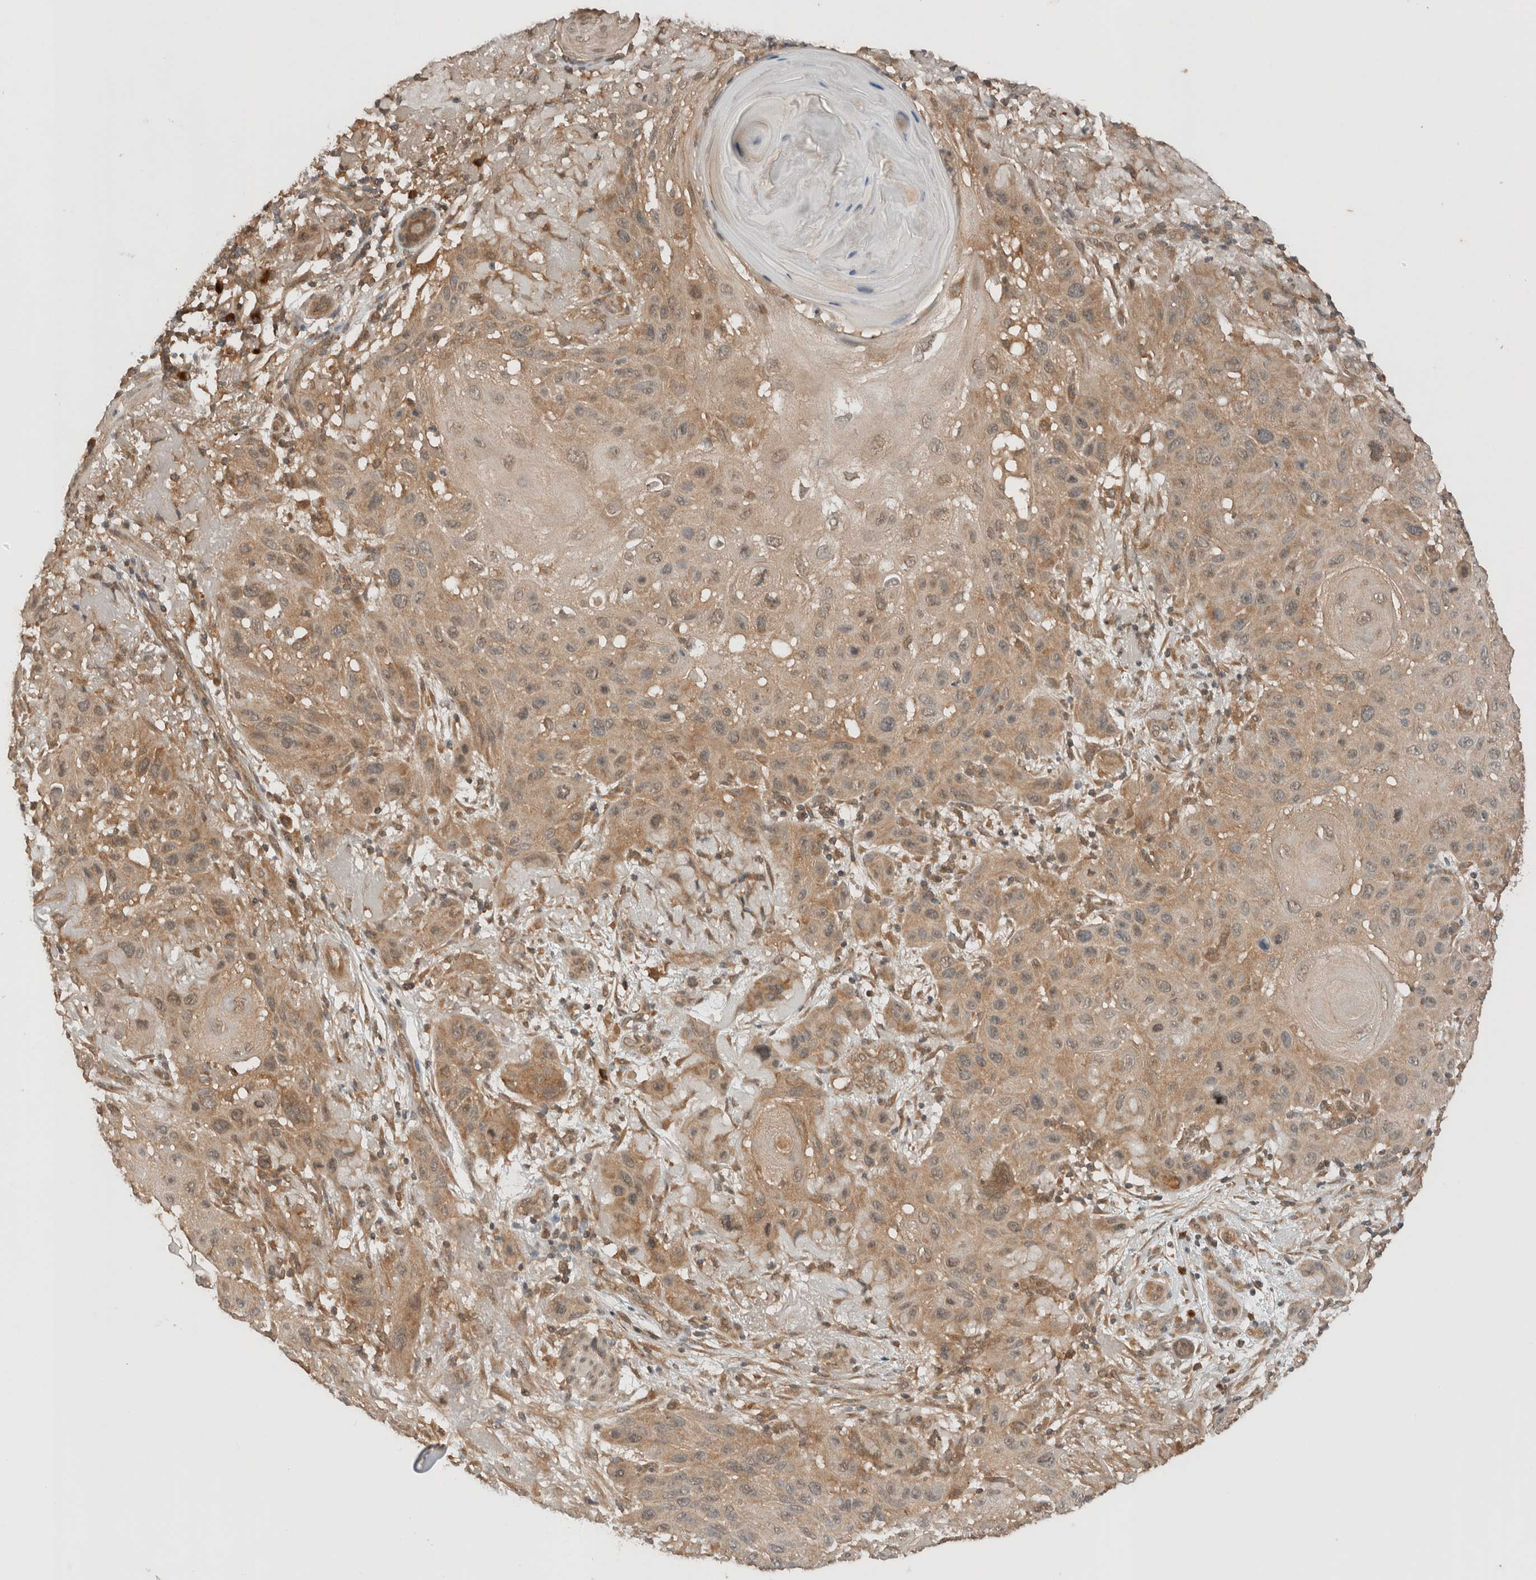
{"staining": {"intensity": "weak", "quantity": ">75%", "location": "cytoplasmic/membranous"}, "tissue": "skin cancer", "cell_type": "Tumor cells", "image_type": "cancer", "snomed": [{"axis": "morphology", "description": "Normal tissue, NOS"}, {"axis": "morphology", "description": "Squamous cell carcinoma, NOS"}, {"axis": "topography", "description": "Skin"}], "caption": "The micrograph demonstrates a brown stain indicating the presence of a protein in the cytoplasmic/membranous of tumor cells in skin squamous cell carcinoma. The protein is stained brown, and the nuclei are stained in blue (DAB (3,3'-diaminobenzidine) IHC with brightfield microscopy, high magnification).", "gene": "ARFGEF2", "patient": {"sex": "female", "age": 96}}